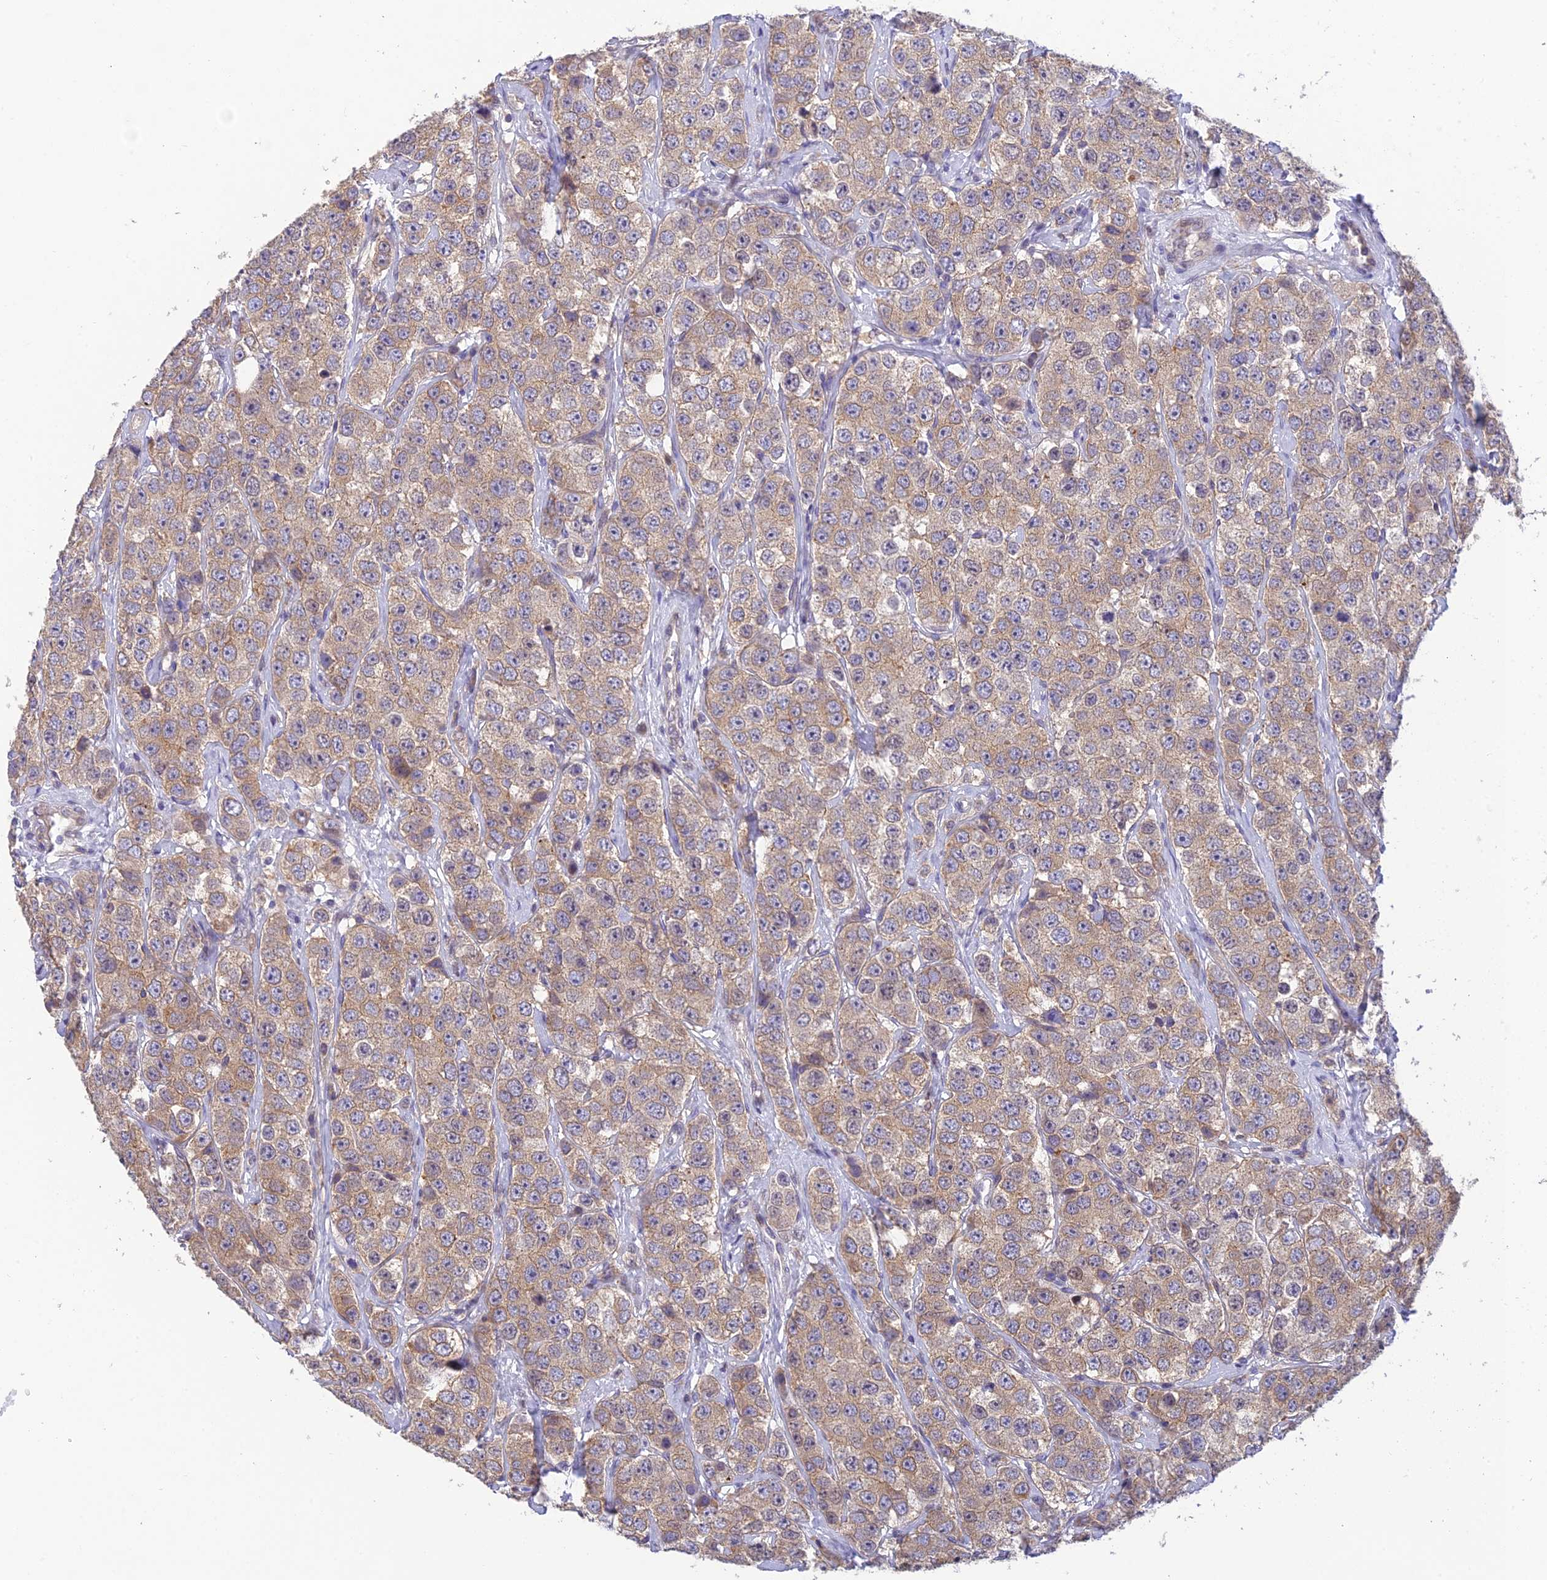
{"staining": {"intensity": "weak", "quantity": ">75%", "location": "cytoplasmic/membranous"}, "tissue": "testis cancer", "cell_type": "Tumor cells", "image_type": "cancer", "snomed": [{"axis": "morphology", "description": "Seminoma, NOS"}, {"axis": "topography", "description": "Testis"}], "caption": "This is a histology image of immunohistochemistry (IHC) staining of seminoma (testis), which shows weak positivity in the cytoplasmic/membranous of tumor cells.", "gene": "BMT2", "patient": {"sex": "male", "age": 28}}